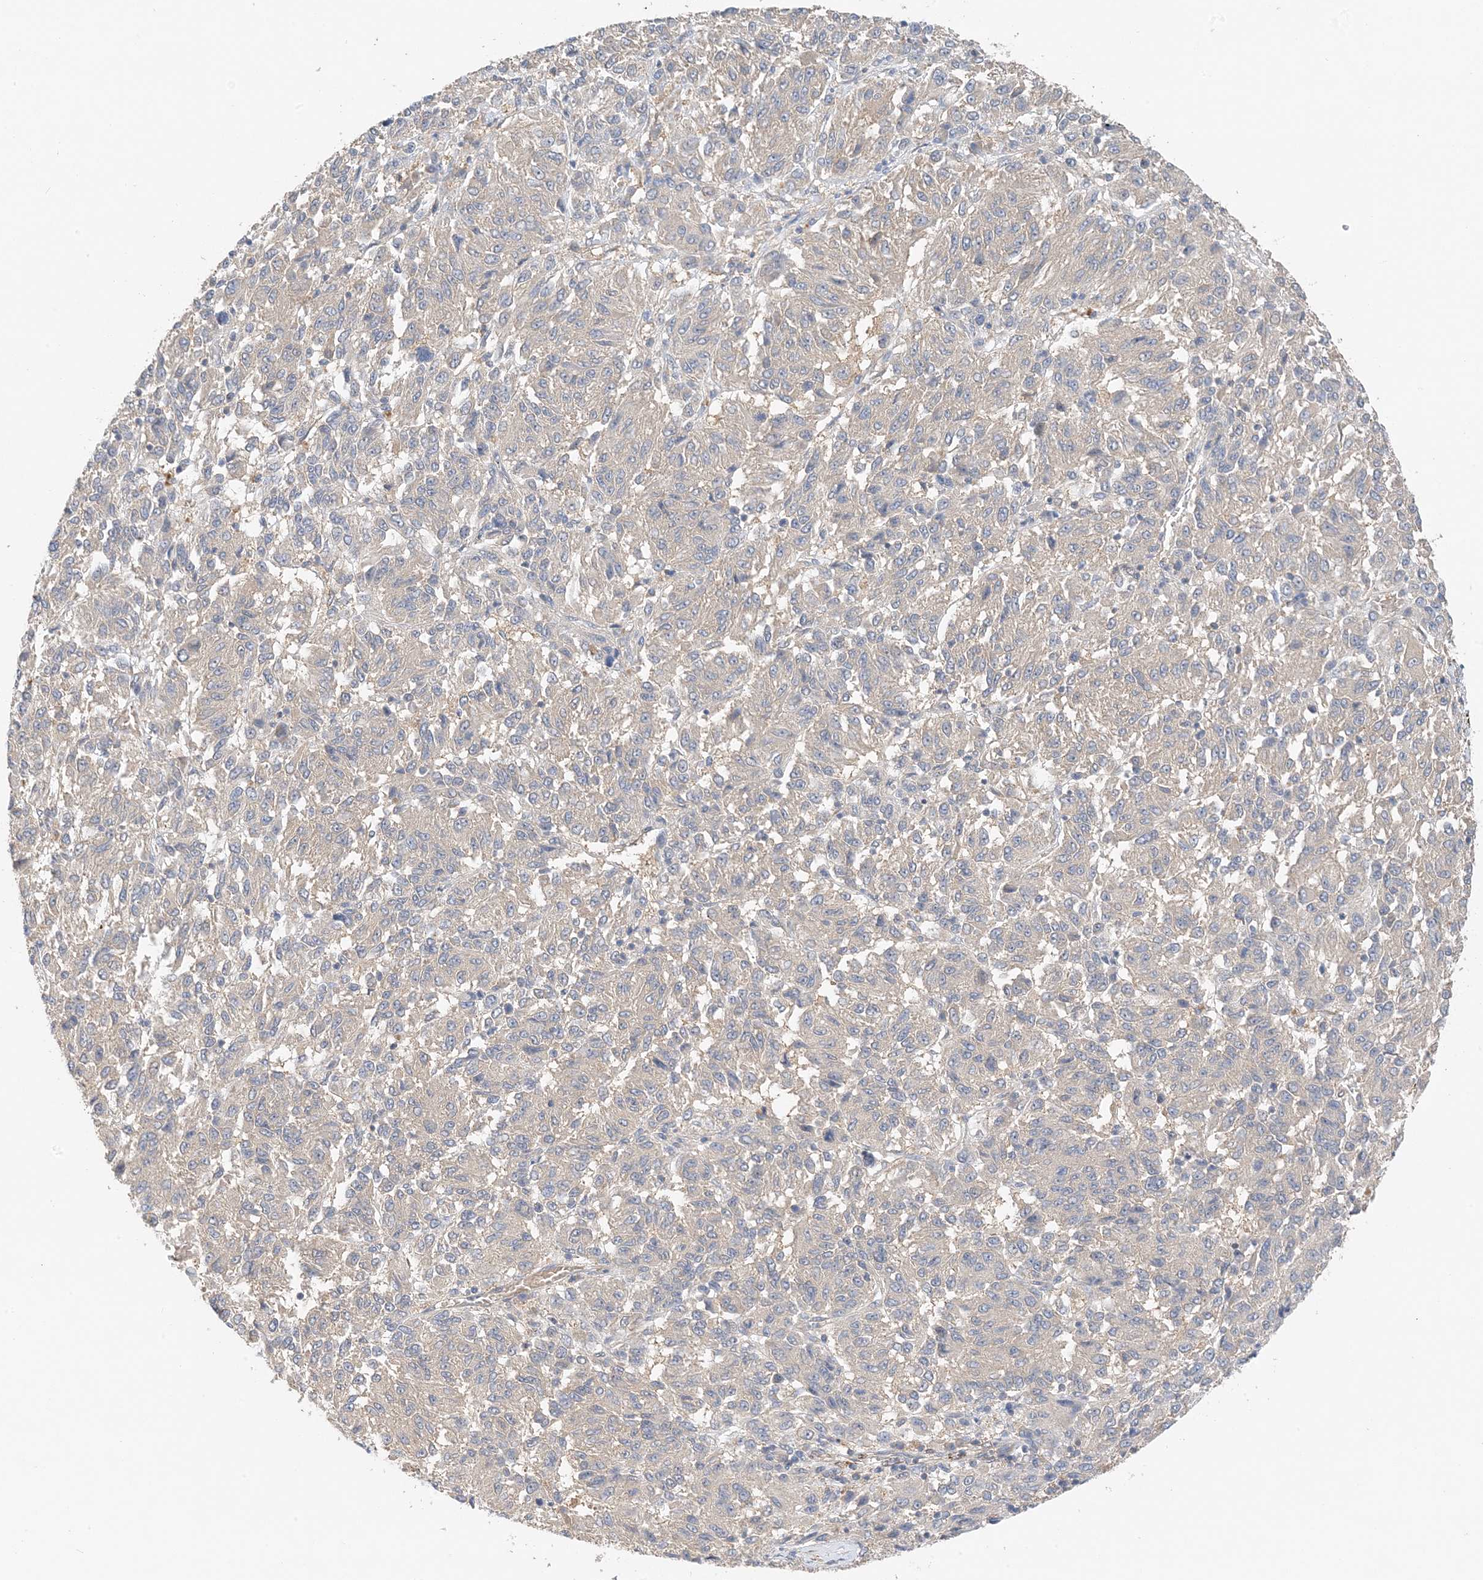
{"staining": {"intensity": "negative", "quantity": "none", "location": "none"}, "tissue": "melanoma", "cell_type": "Tumor cells", "image_type": "cancer", "snomed": [{"axis": "morphology", "description": "Malignant melanoma, Metastatic site"}, {"axis": "topography", "description": "Lung"}], "caption": "The image shows no significant positivity in tumor cells of melanoma.", "gene": "KIFBP", "patient": {"sex": "male", "age": 64}}